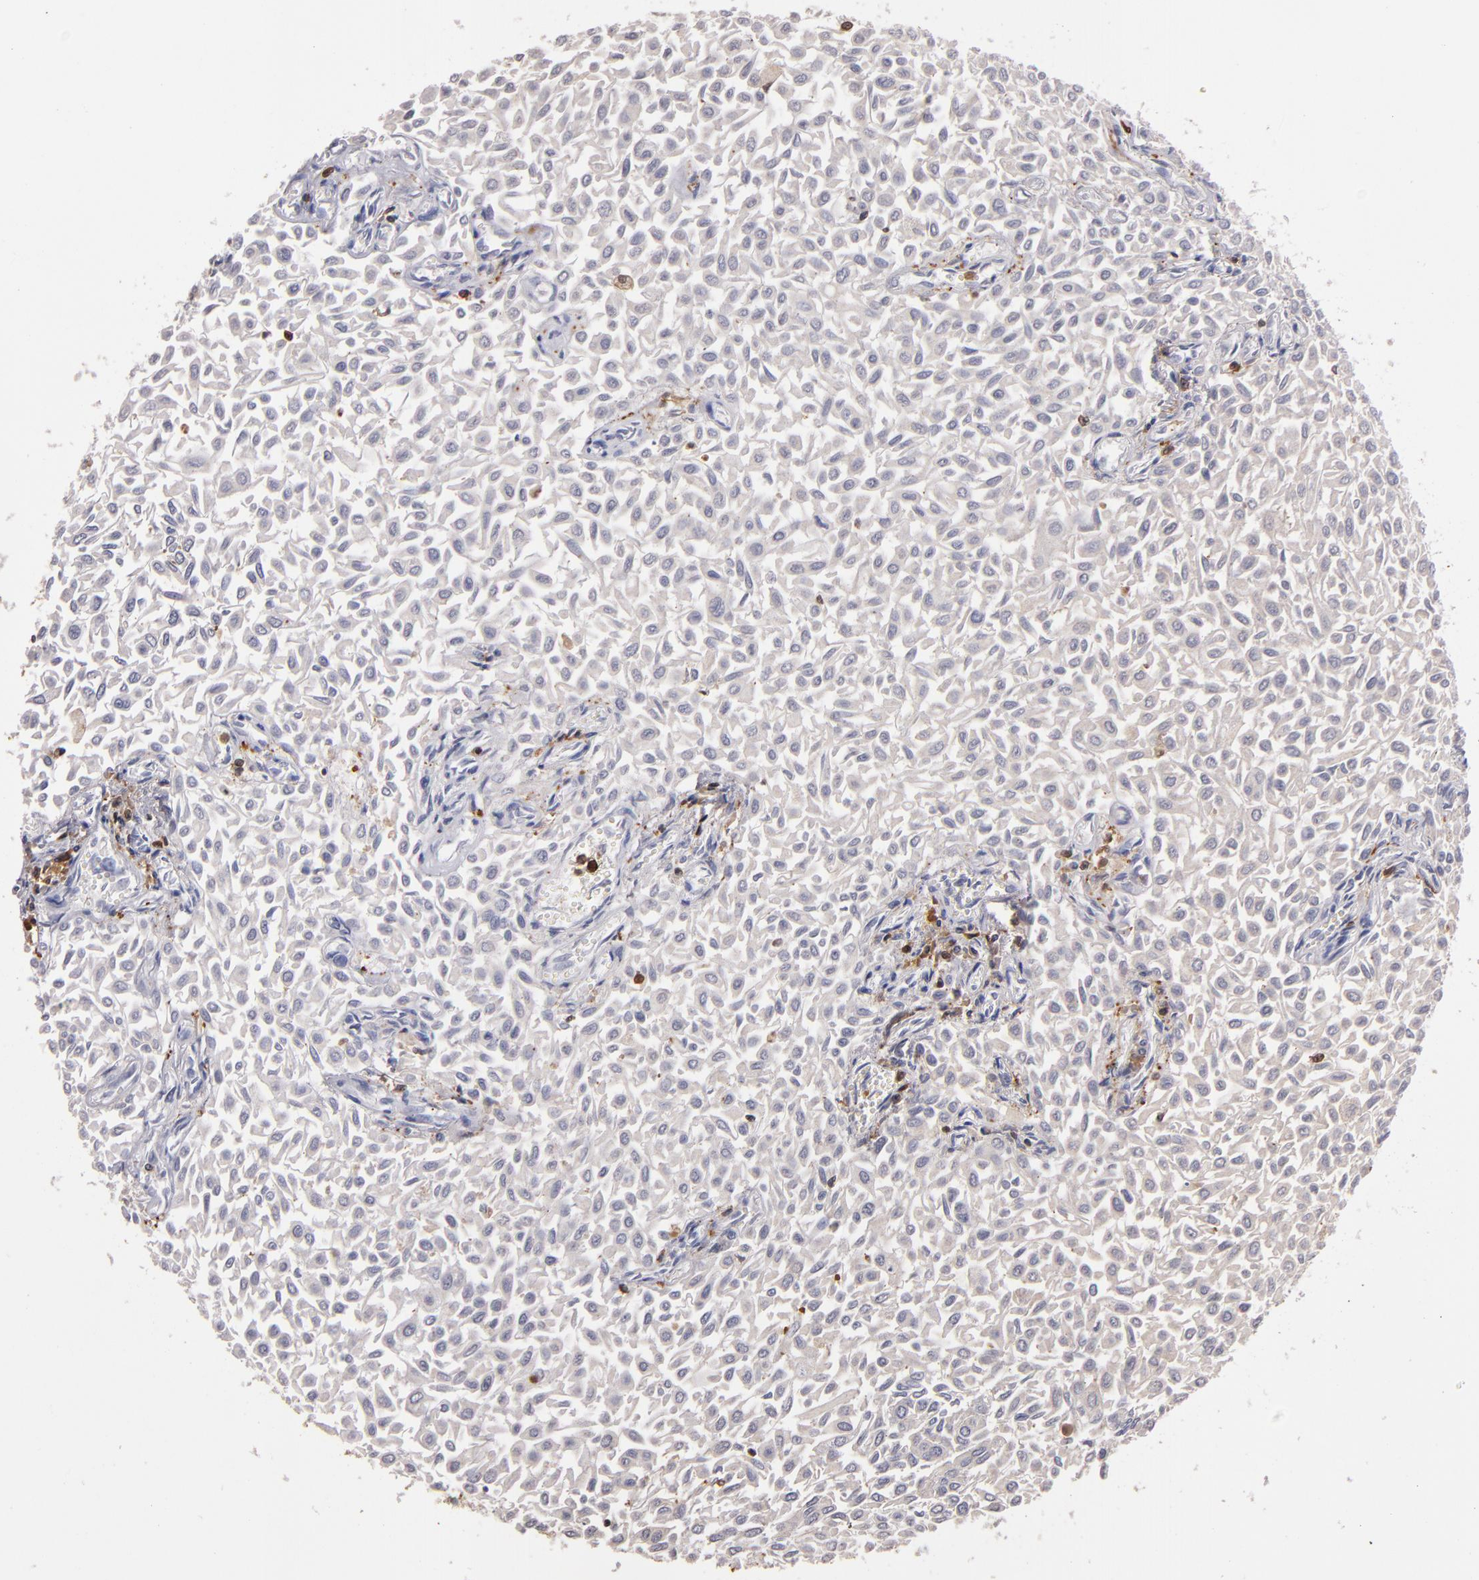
{"staining": {"intensity": "weak", "quantity": ">75%", "location": "cytoplasmic/membranous"}, "tissue": "urothelial cancer", "cell_type": "Tumor cells", "image_type": "cancer", "snomed": [{"axis": "morphology", "description": "Urothelial carcinoma, Low grade"}, {"axis": "topography", "description": "Urinary bladder"}], "caption": "Immunohistochemical staining of urothelial cancer reveals low levels of weak cytoplasmic/membranous protein positivity in approximately >75% of tumor cells.", "gene": "WAS", "patient": {"sex": "male", "age": 64}}